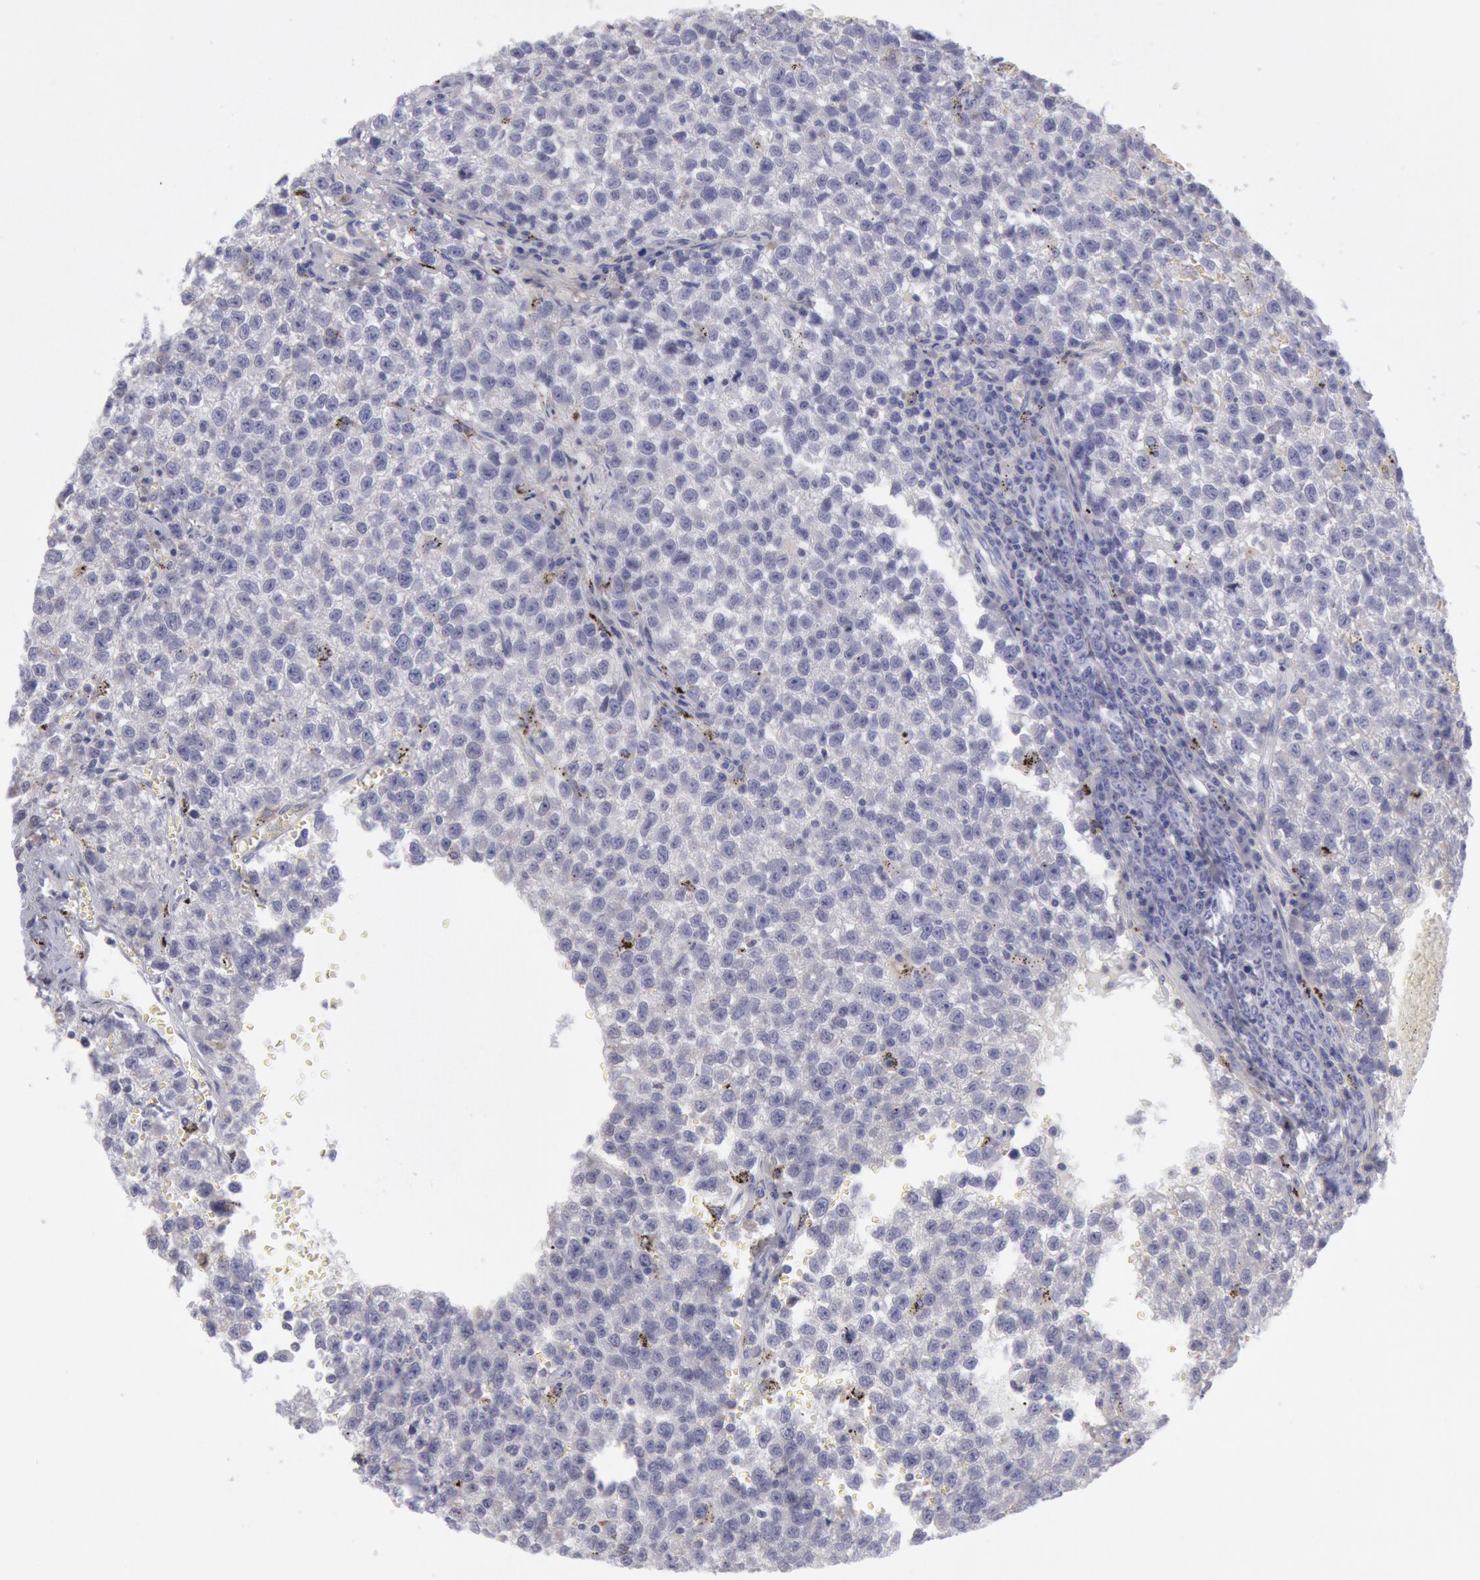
{"staining": {"intensity": "negative", "quantity": "none", "location": "none"}, "tissue": "testis cancer", "cell_type": "Tumor cells", "image_type": "cancer", "snomed": [{"axis": "morphology", "description": "Seminoma, NOS"}, {"axis": "topography", "description": "Testis"}], "caption": "An image of testis cancer (seminoma) stained for a protein reveals no brown staining in tumor cells. (DAB (3,3'-diaminobenzidine) immunohistochemistry (IHC), high magnification).", "gene": "MYH7", "patient": {"sex": "male", "age": 35}}